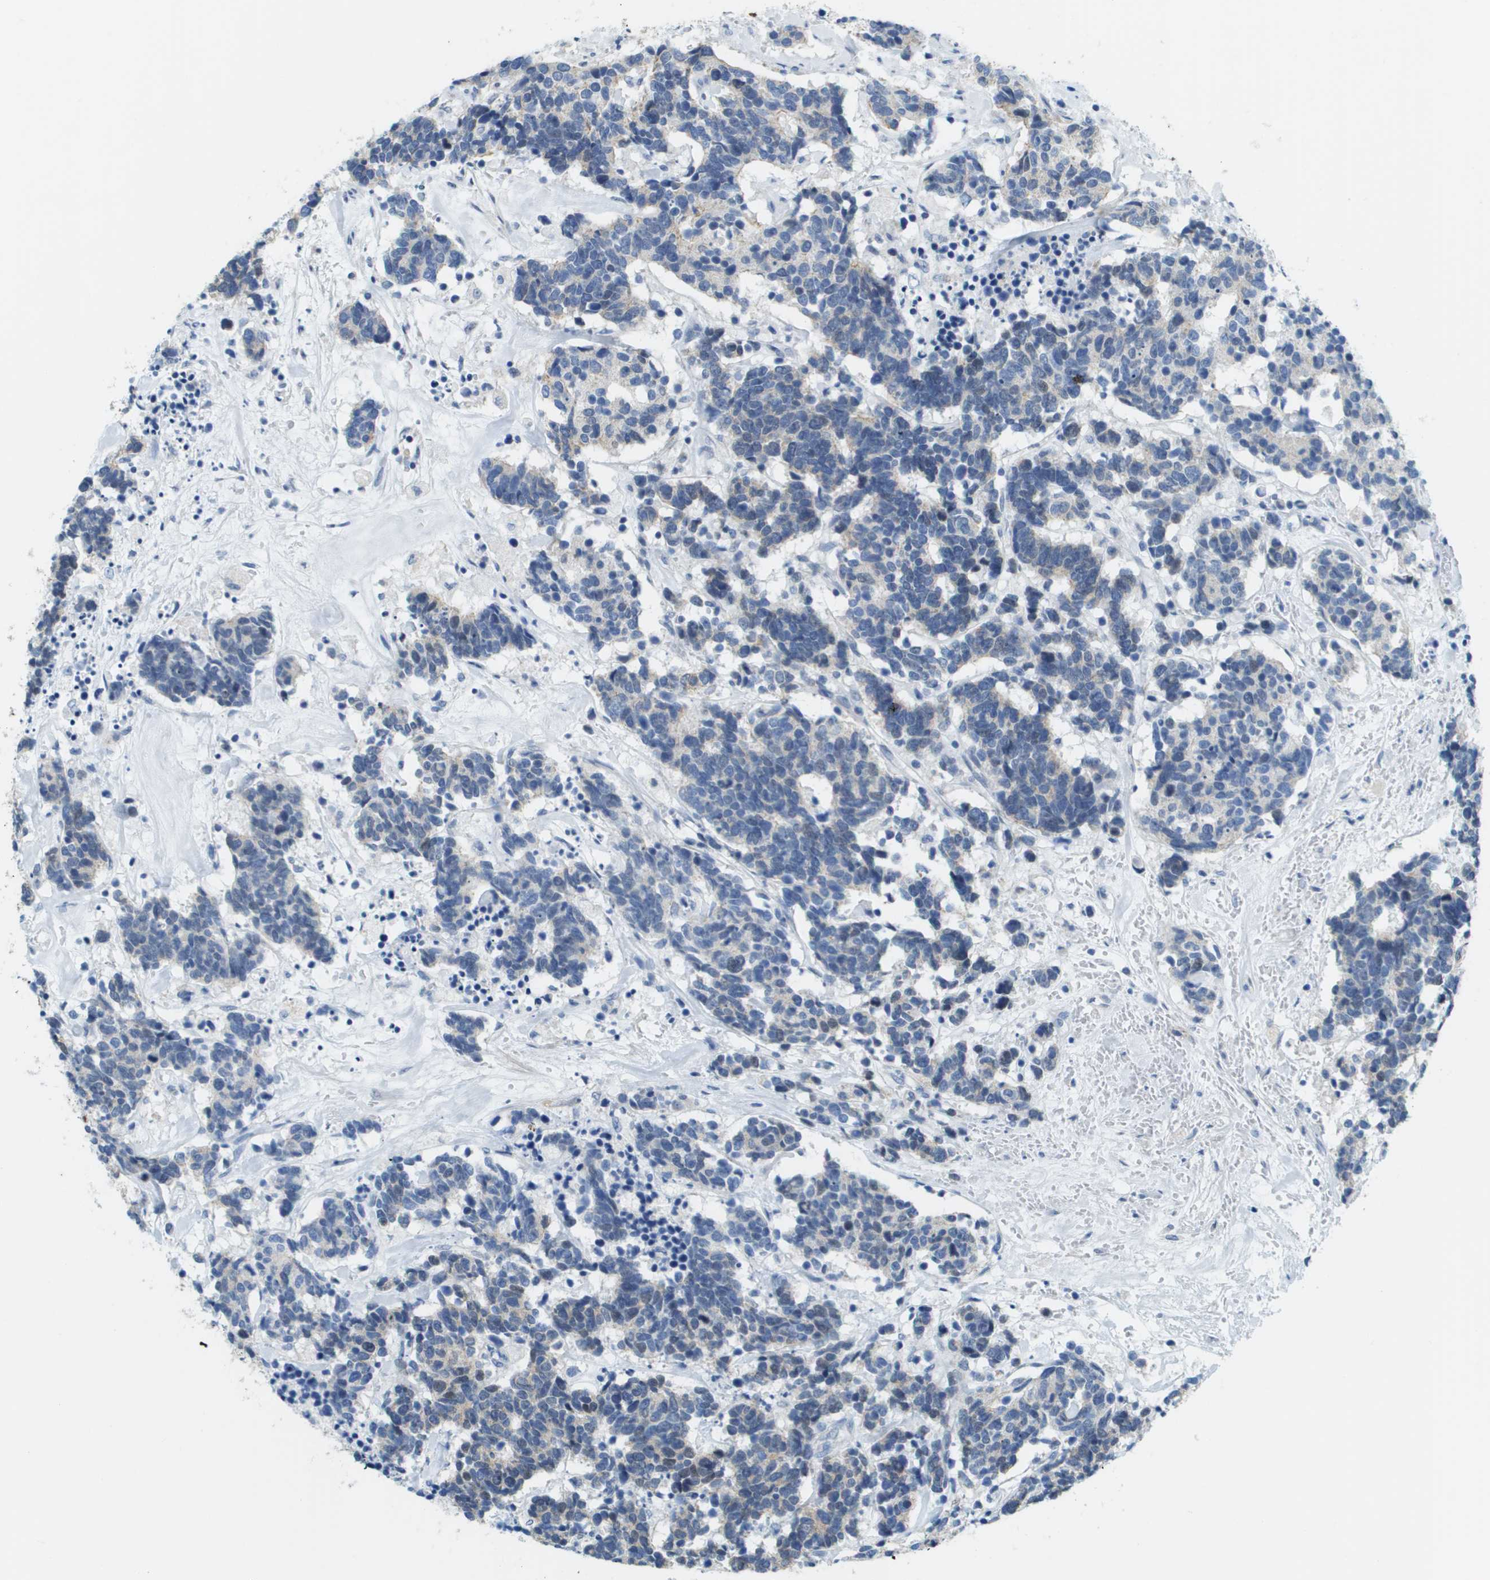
{"staining": {"intensity": "negative", "quantity": "none", "location": "none"}, "tissue": "carcinoid", "cell_type": "Tumor cells", "image_type": "cancer", "snomed": [{"axis": "morphology", "description": "Carcinoma, NOS"}, {"axis": "morphology", "description": "Carcinoid, malignant, NOS"}, {"axis": "topography", "description": "Urinary bladder"}], "caption": "The immunohistochemistry micrograph has no significant positivity in tumor cells of carcinoma tissue. Nuclei are stained in blue.", "gene": "SDC1", "patient": {"sex": "male", "age": 57}}